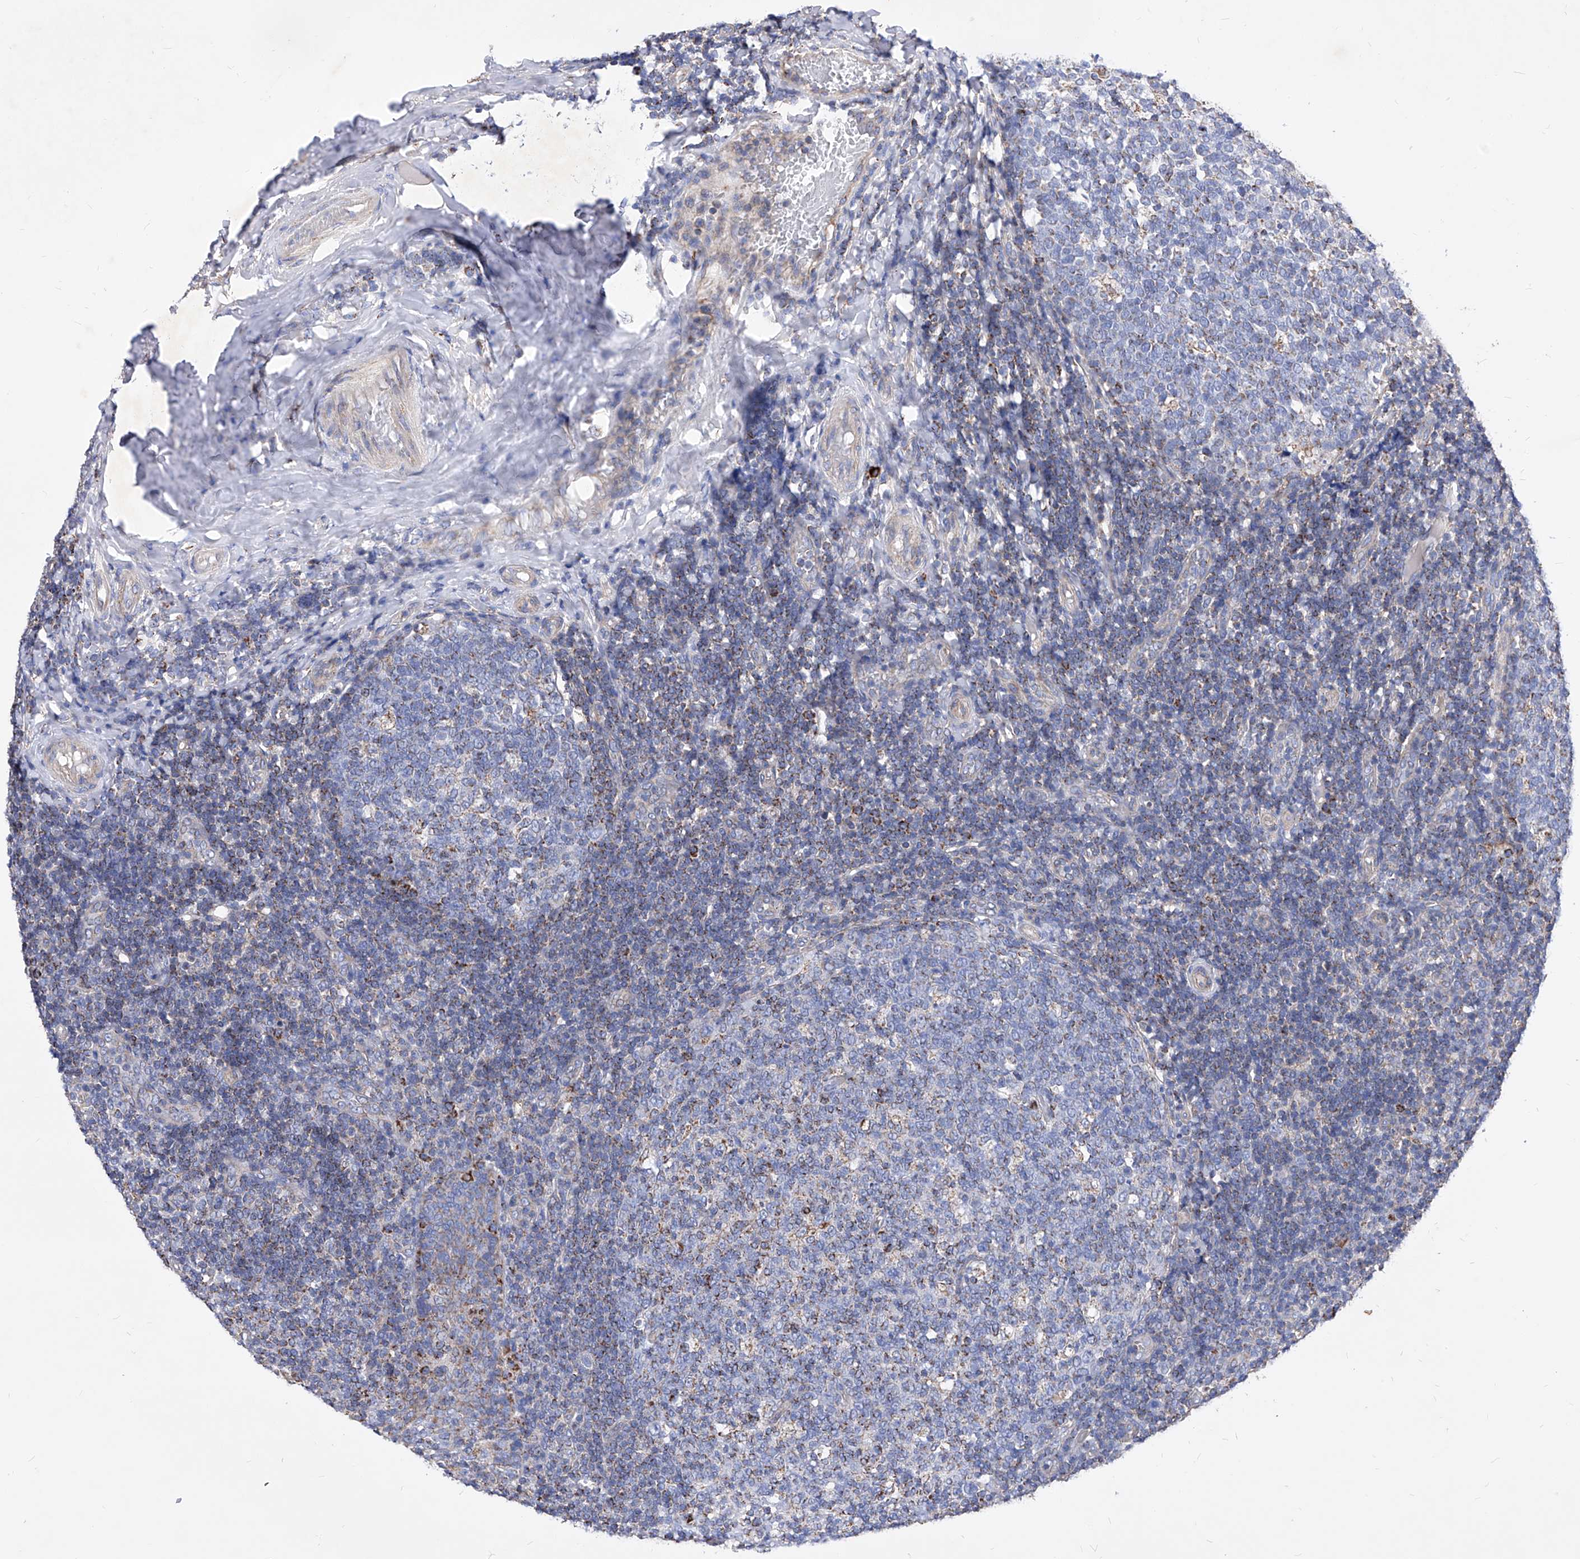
{"staining": {"intensity": "moderate", "quantity": "<25%", "location": "cytoplasmic/membranous"}, "tissue": "tonsil", "cell_type": "Germinal center cells", "image_type": "normal", "snomed": [{"axis": "morphology", "description": "Normal tissue, NOS"}, {"axis": "topography", "description": "Tonsil"}], "caption": "The histopathology image demonstrates staining of benign tonsil, revealing moderate cytoplasmic/membranous protein positivity (brown color) within germinal center cells. Nuclei are stained in blue.", "gene": "HRNR", "patient": {"sex": "female", "age": 19}}